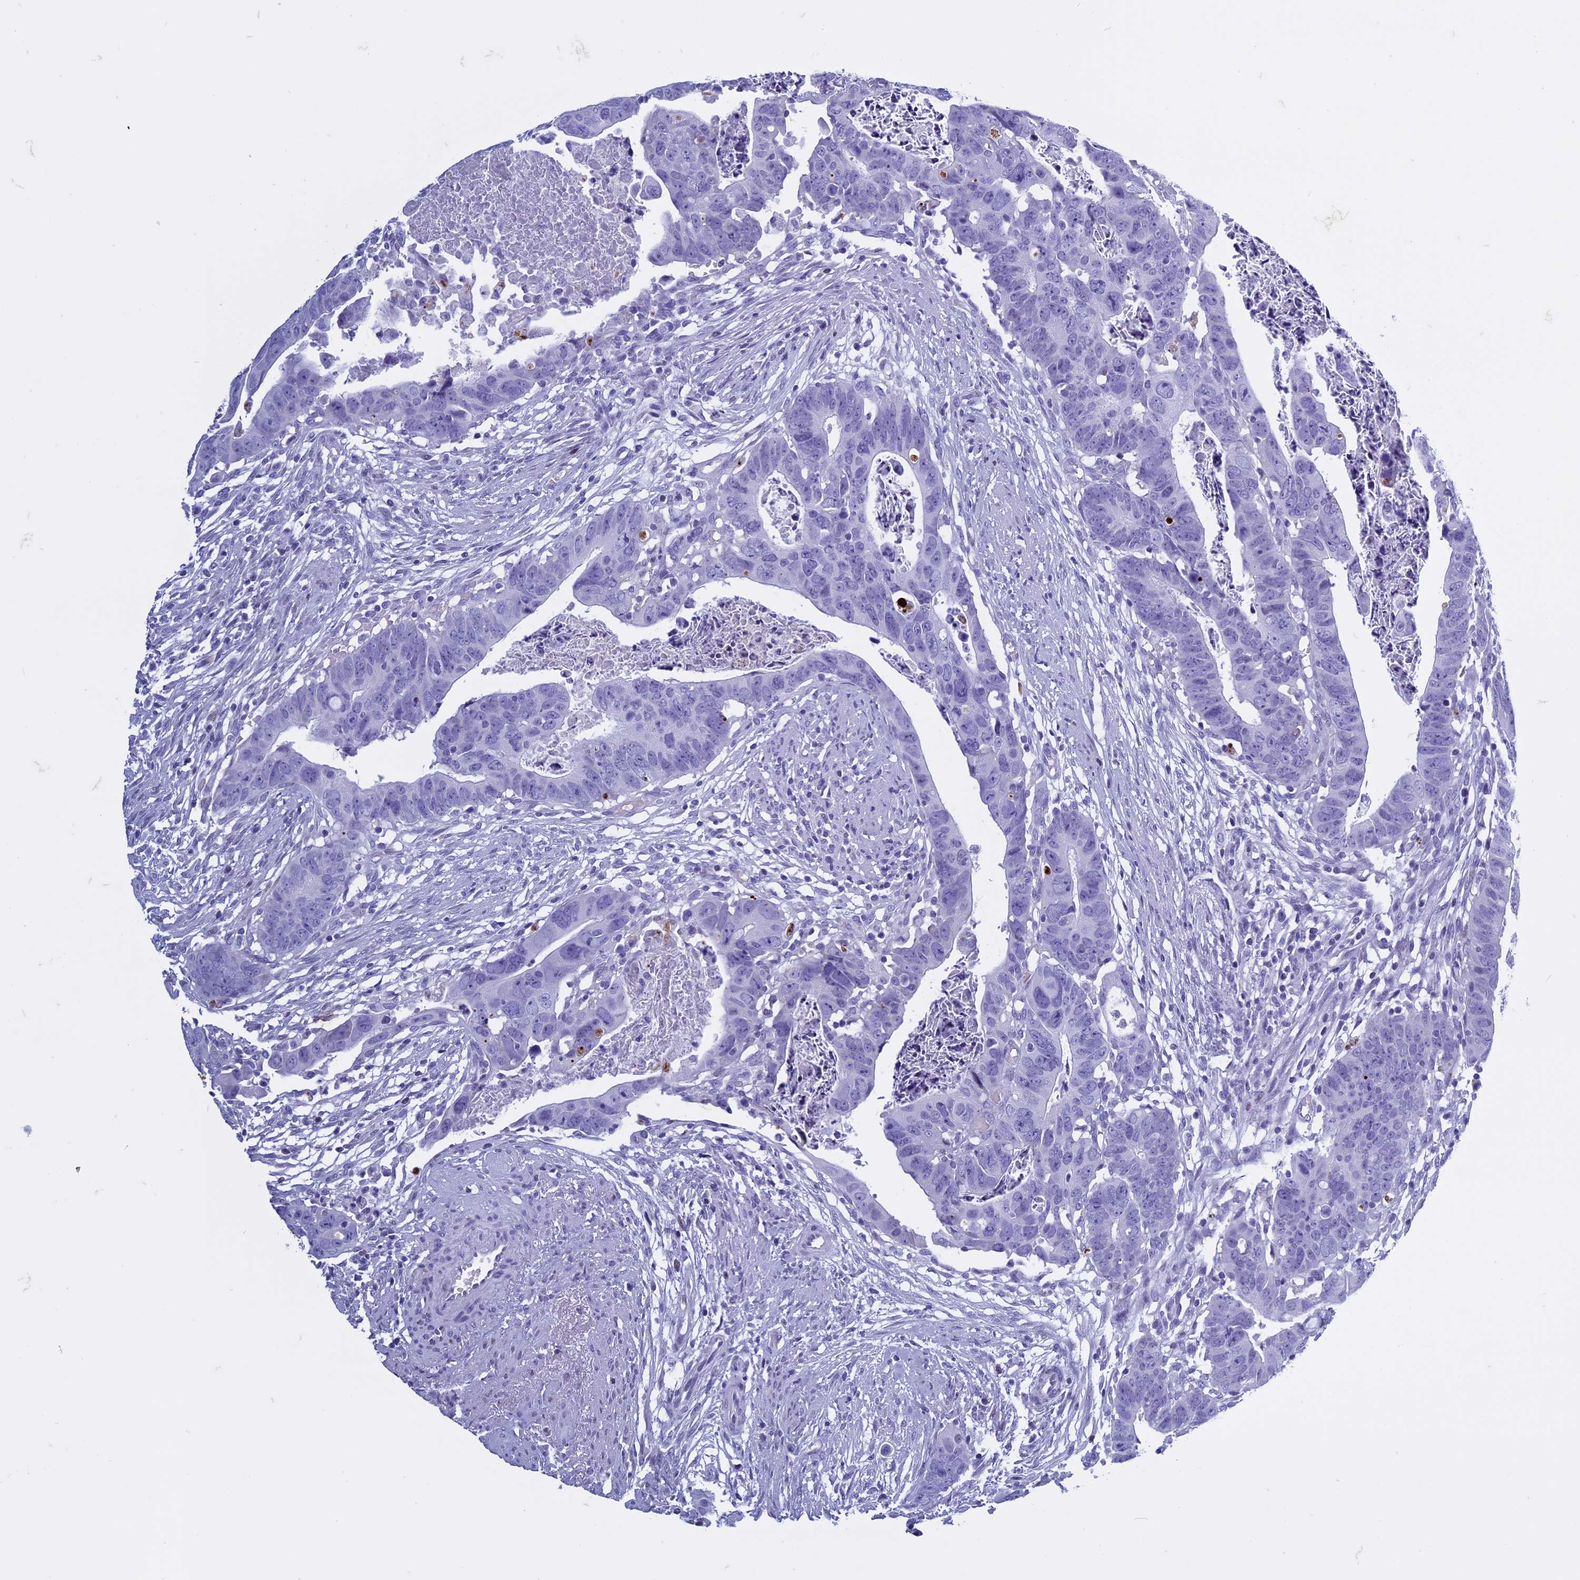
{"staining": {"intensity": "negative", "quantity": "none", "location": "none"}, "tissue": "colorectal cancer", "cell_type": "Tumor cells", "image_type": "cancer", "snomed": [{"axis": "morphology", "description": "Adenocarcinoma, NOS"}, {"axis": "topography", "description": "Rectum"}], "caption": "There is no significant staining in tumor cells of colorectal cancer (adenocarcinoma). (Brightfield microscopy of DAB immunohistochemistry at high magnification).", "gene": "KCTD21", "patient": {"sex": "female", "age": 65}}